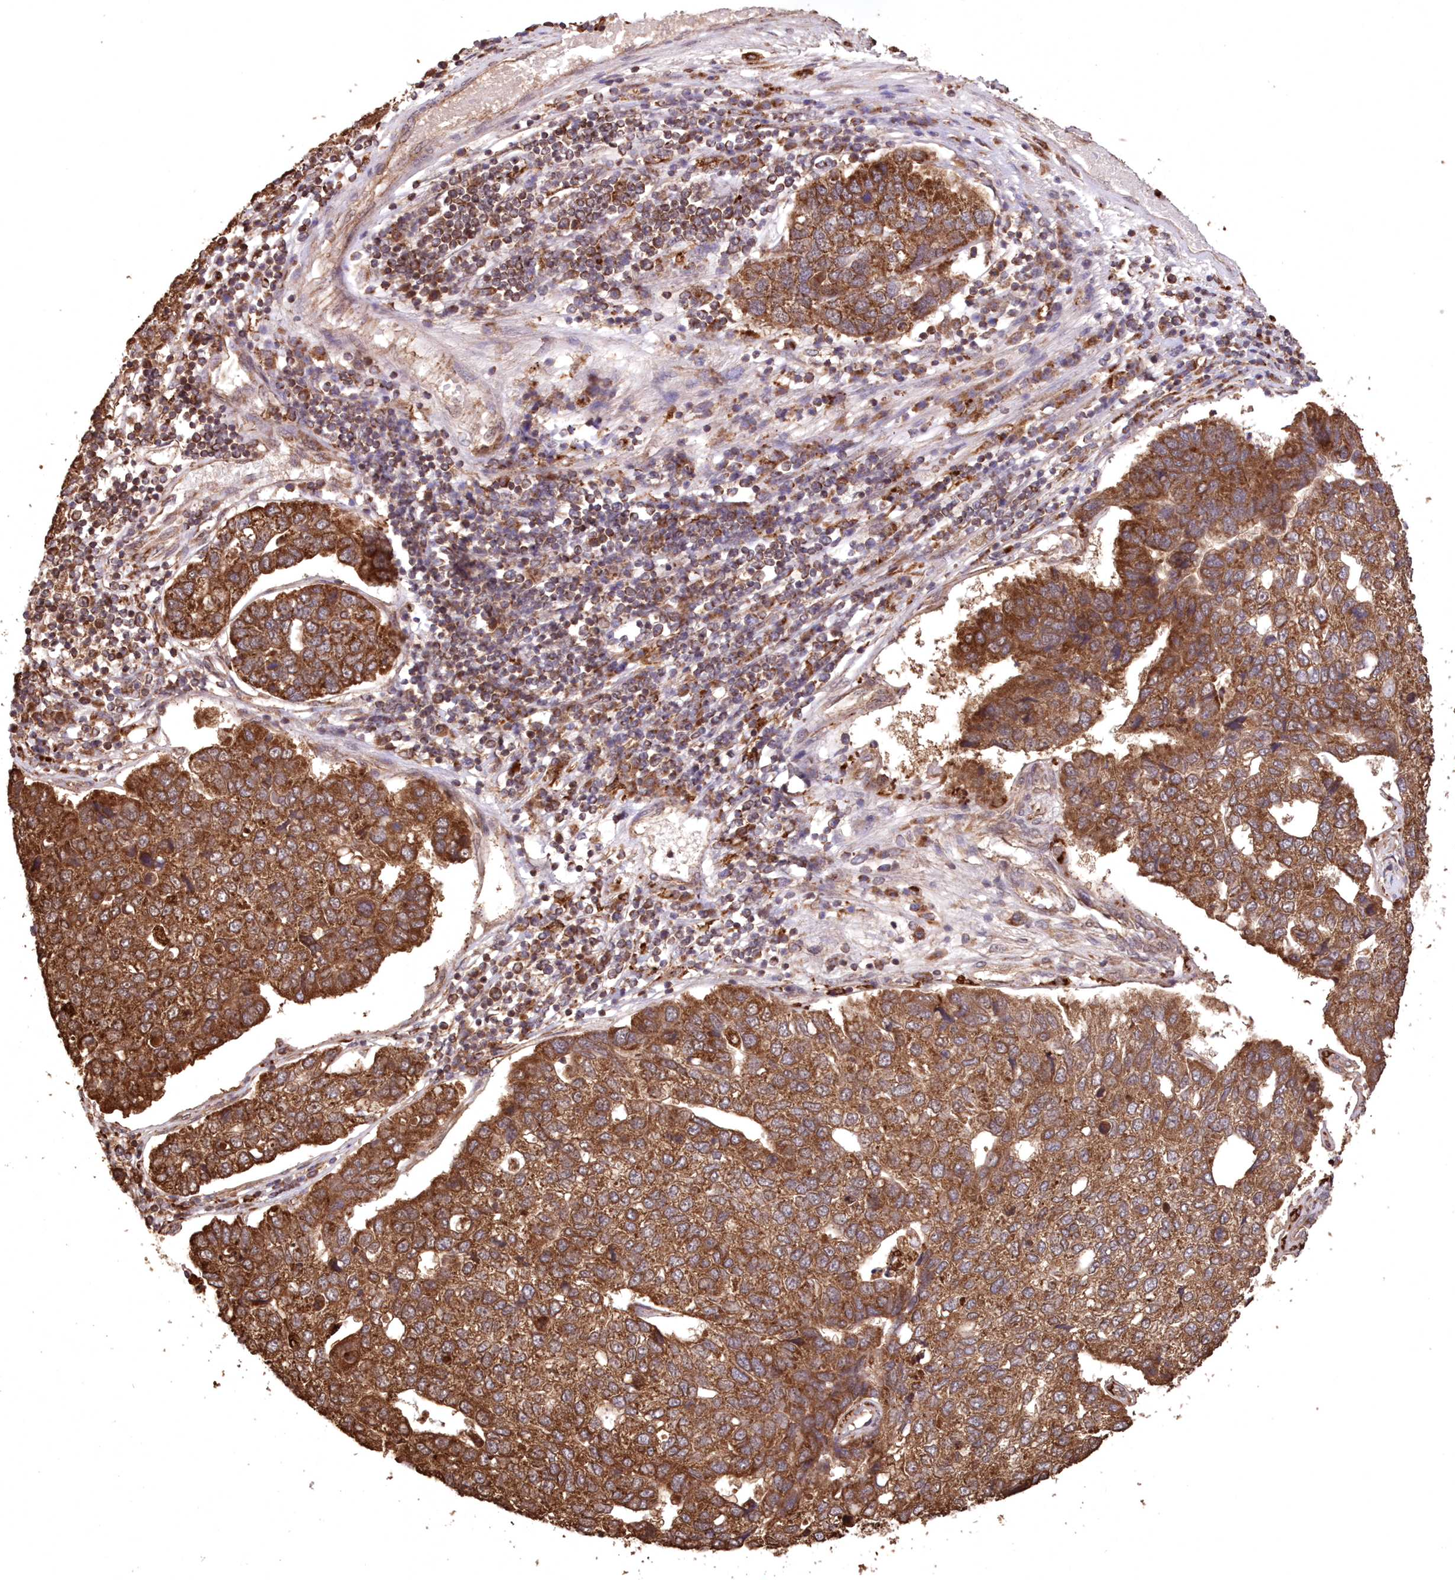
{"staining": {"intensity": "strong", "quantity": ">75%", "location": "cytoplasmic/membranous"}, "tissue": "pancreatic cancer", "cell_type": "Tumor cells", "image_type": "cancer", "snomed": [{"axis": "morphology", "description": "Adenocarcinoma, NOS"}, {"axis": "topography", "description": "Pancreas"}], "caption": "Pancreatic cancer stained with DAB (3,3'-diaminobenzidine) IHC demonstrates high levels of strong cytoplasmic/membranous staining in approximately >75% of tumor cells. Immunohistochemistry (ihc) stains the protein in brown and the nuclei are stained blue.", "gene": "PCBP1", "patient": {"sex": "female", "age": 61}}